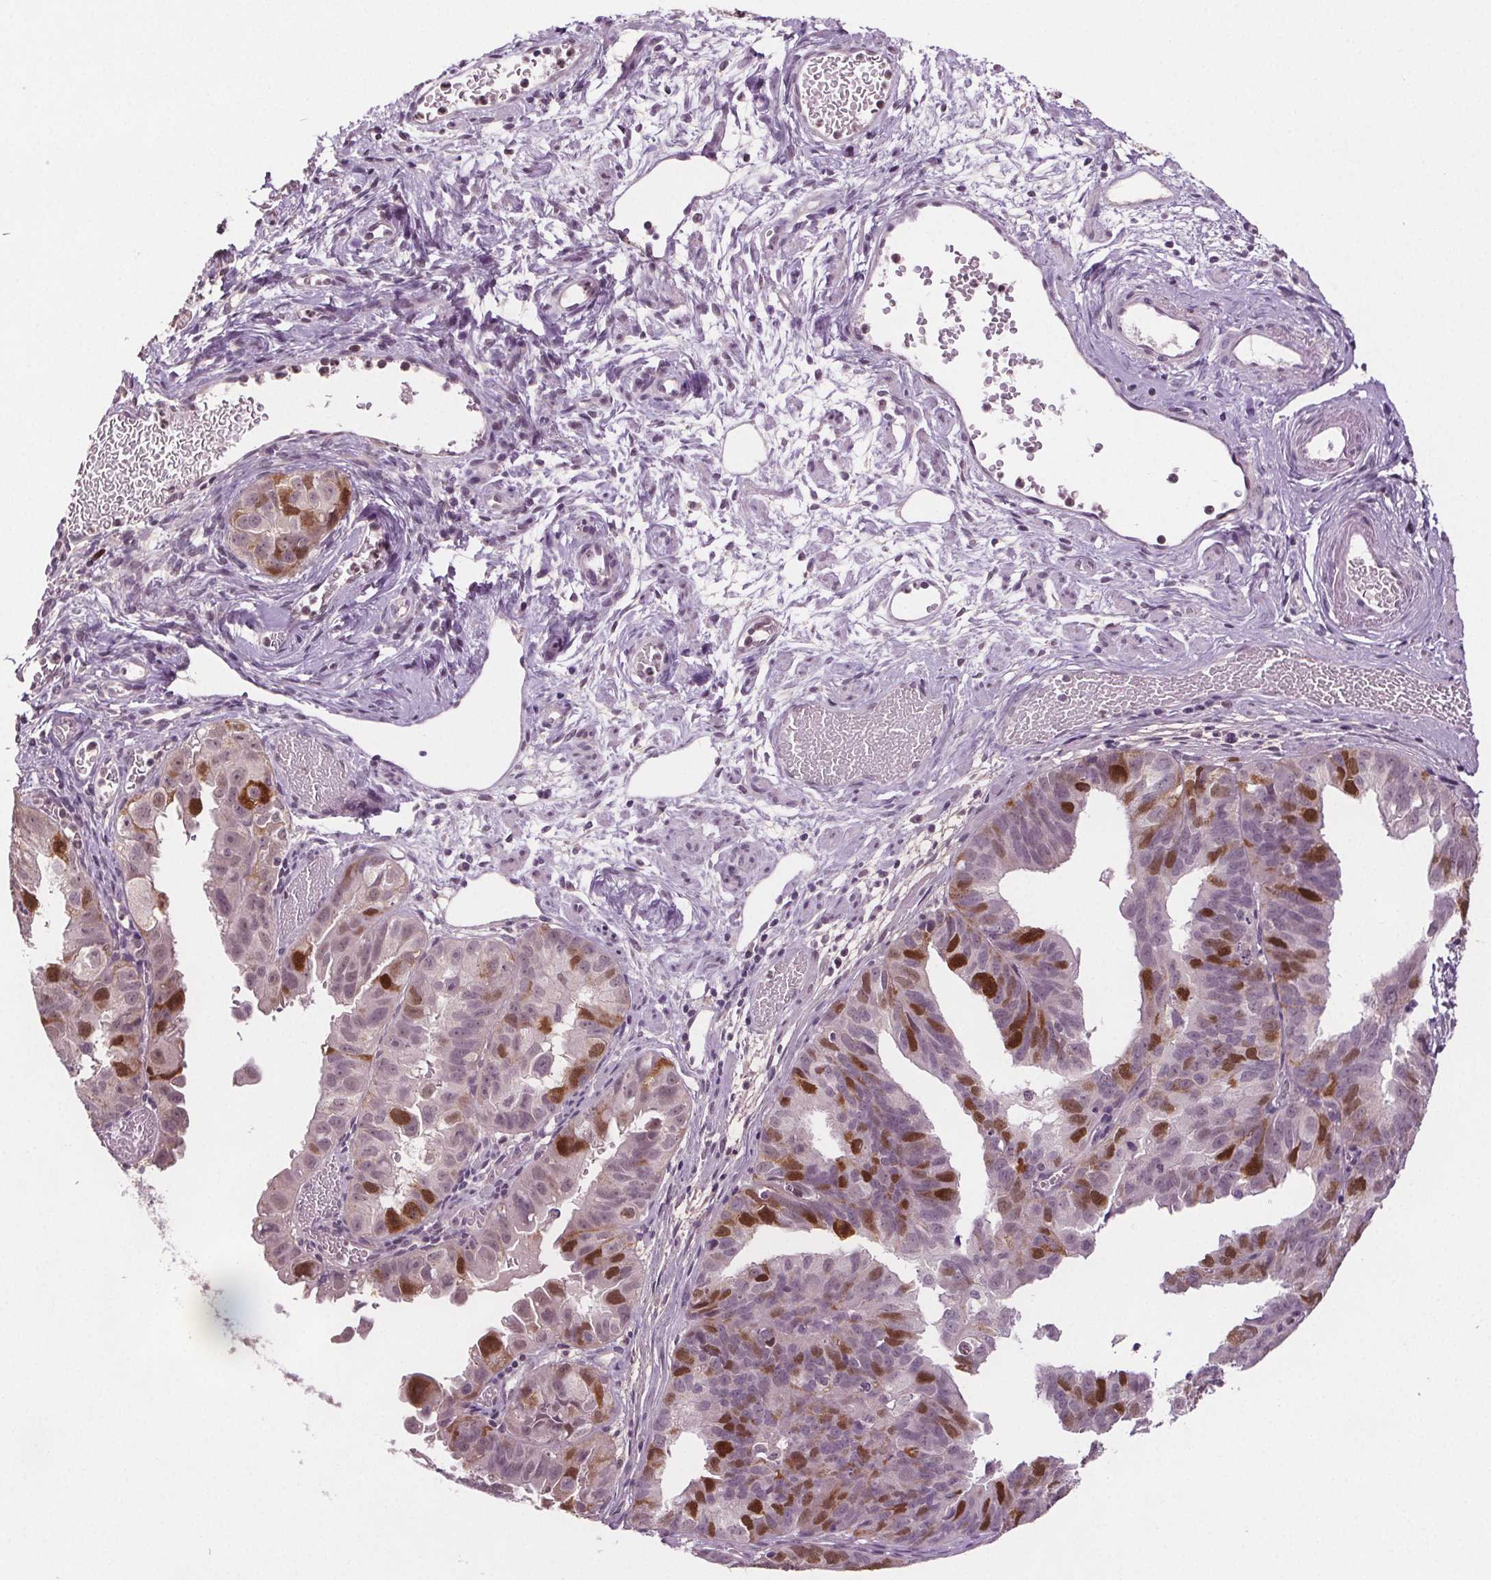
{"staining": {"intensity": "strong", "quantity": "<25%", "location": "nuclear"}, "tissue": "ovarian cancer", "cell_type": "Tumor cells", "image_type": "cancer", "snomed": [{"axis": "morphology", "description": "Carcinoma, endometroid"}, {"axis": "topography", "description": "Ovary"}], "caption": "Protein staining of ovarian cancer tissue demonstrates strong nuclear staining in about <25% of tumor cells. (Brightfield microscopy of DAB IHC at high magnification).", "gene": "CENPF", "patient": {"sex": "female", "age": 85}}